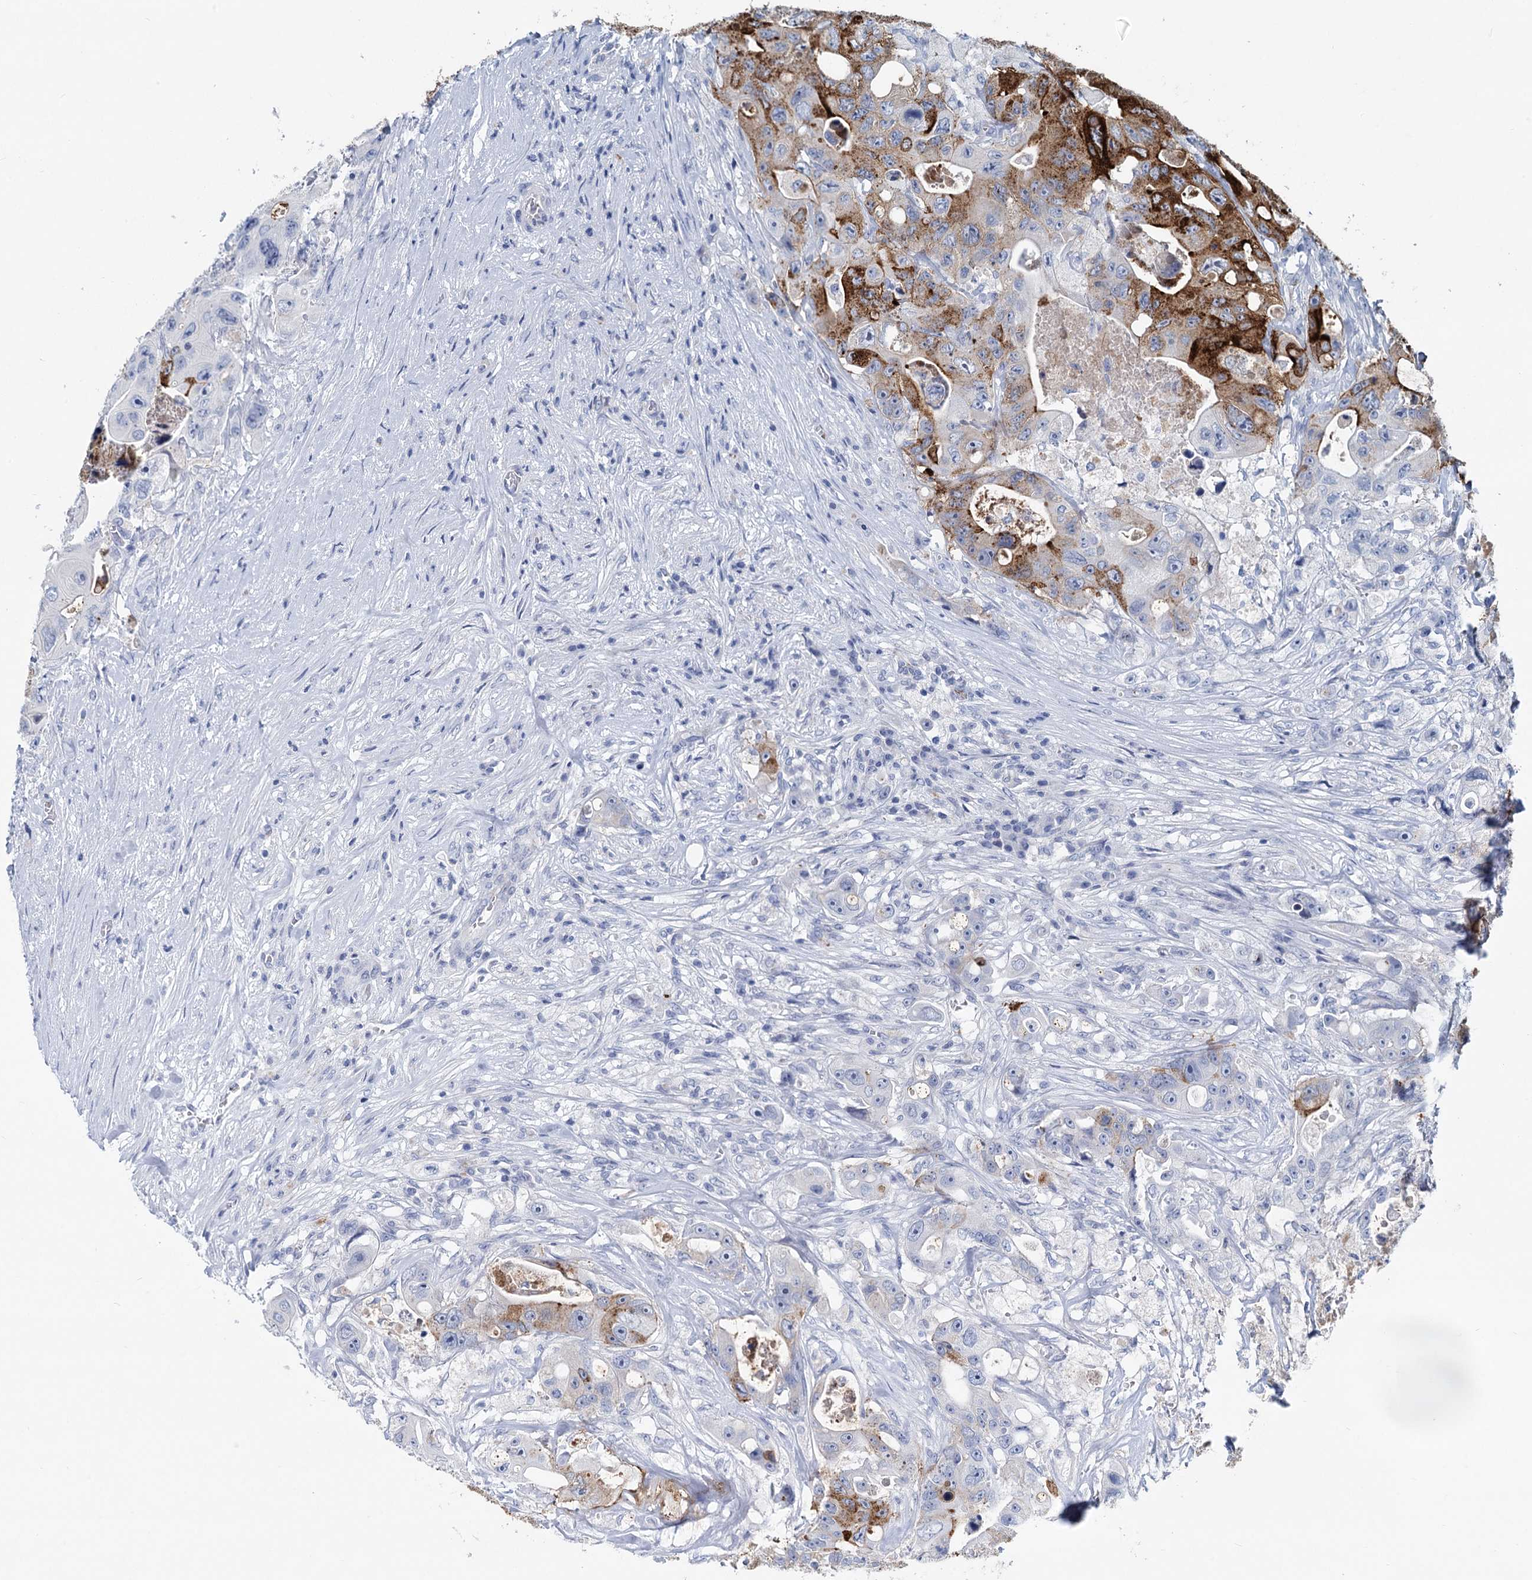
{"staining": {"intensity": "strong", "quantity": "25%-75%", "location": "cytoplasmic/membranous"}, "tissue": "colorectal cancer", "cell_type": "Tumor cells", "image_type": "cancer", "snomed": [{"axis": "morphology", "description": "Adenocarcinoma, NOS"}, {"axis": "topography", "description": "Colon"}], "caption": "Tumor cells reveal high levels of strong cytoplasmic/membranous expression in approximately 25%-75% of cells in human colorectal cancer (adenocarcinoma). The staining is performed using DAB (3,3'-diaminobenzidine) brown chromogen to label protein expression. The nuclei are counter-stained blue using hematoxylin.", "gene": "INSC", "patient": {"sex": "female", "age": 46}}